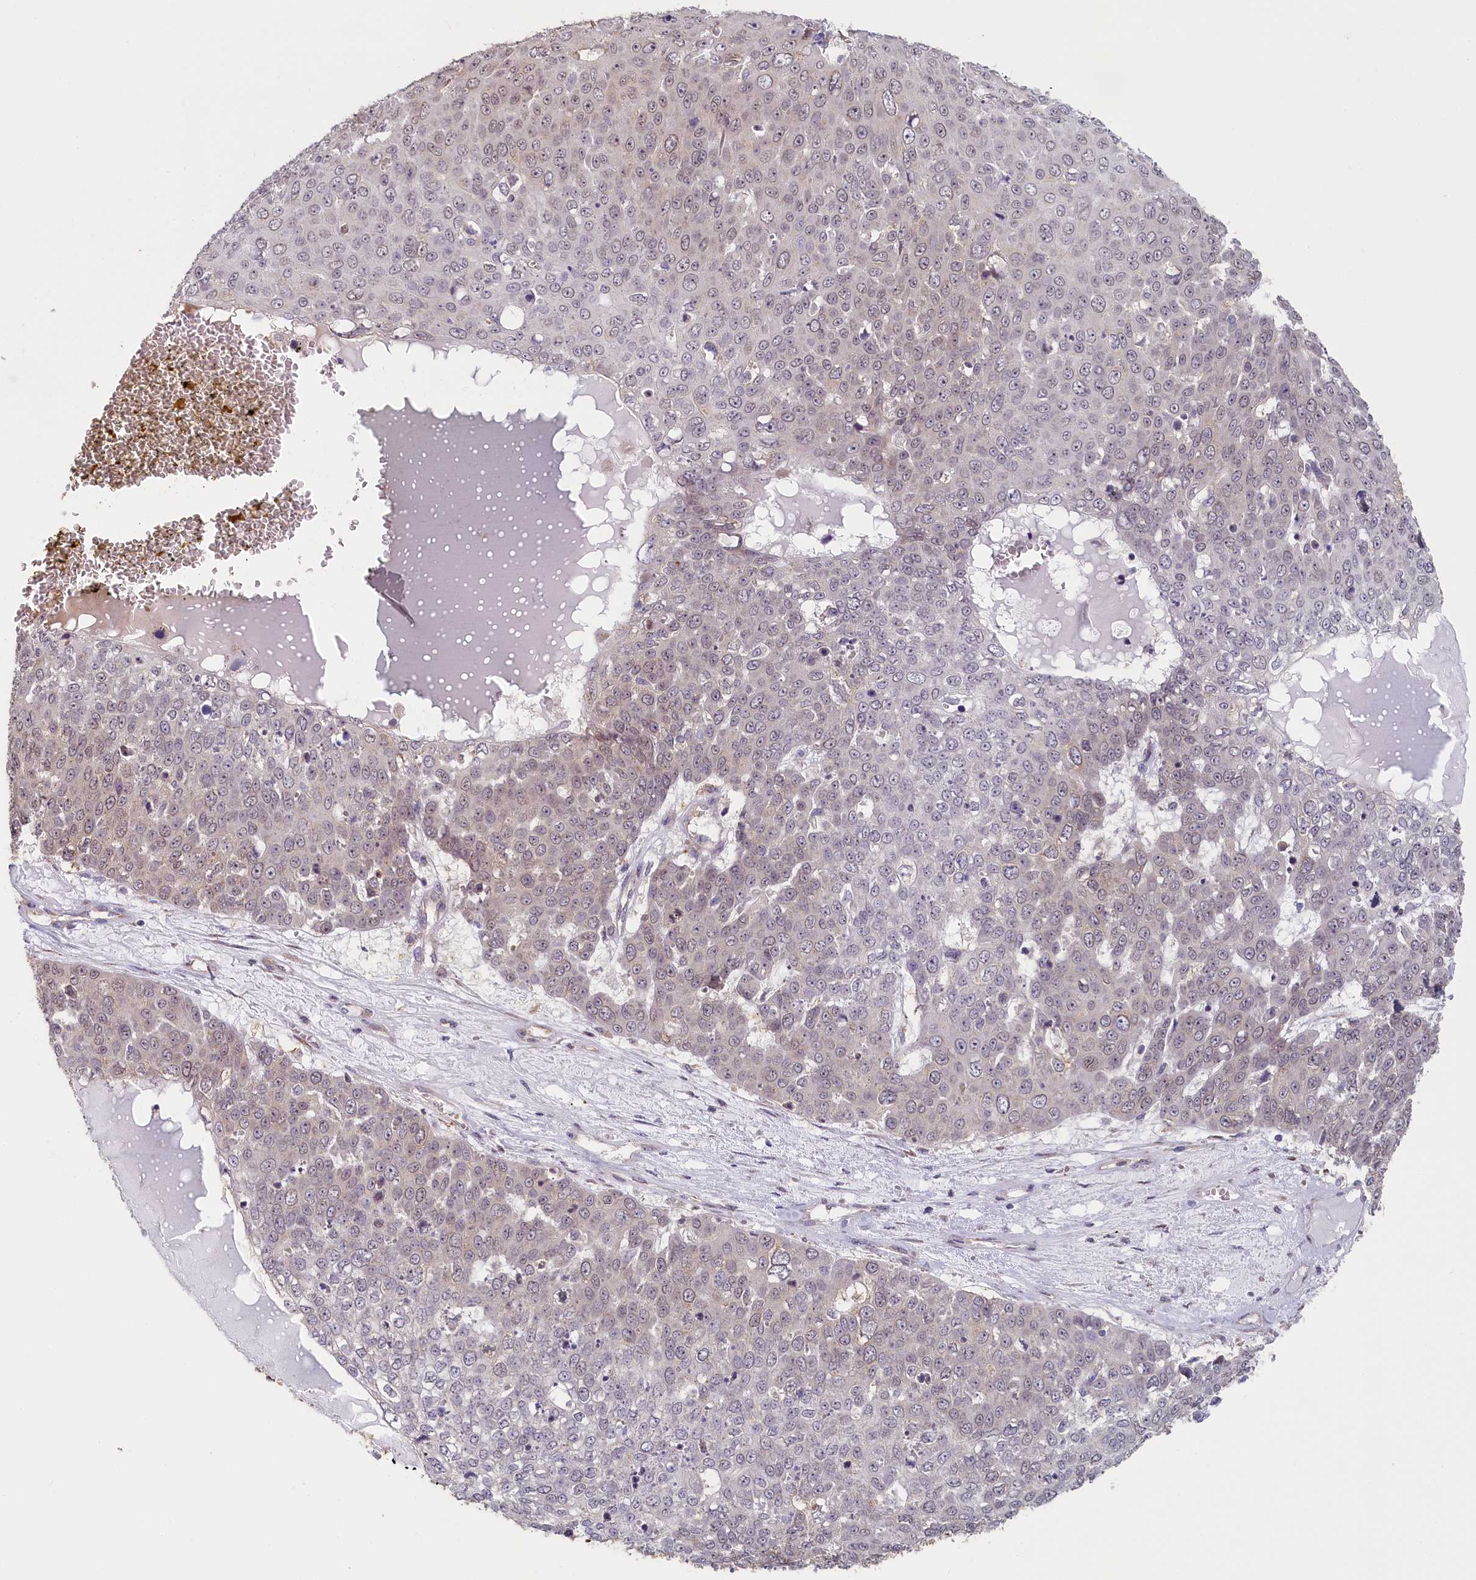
{"staining": {"intensity": "negative", "quantity": "none", "location": "none"}, "tissue": "skin cancer", "cell_type": "Tumor cells", "image_type": "cancer", "snomed": [{"axis": "morphology", "description": "Squamous cell carcinoma, NOS"}, {"axis": "topography", "description": "Skin"}], "caption": "Immunohistochemical staining of skin cancer (squamous cell carcinoma) demonstrates no significant expression in tumor cells.", "gene": "STX16", "patient": {"sex": "male", "age": 71}}